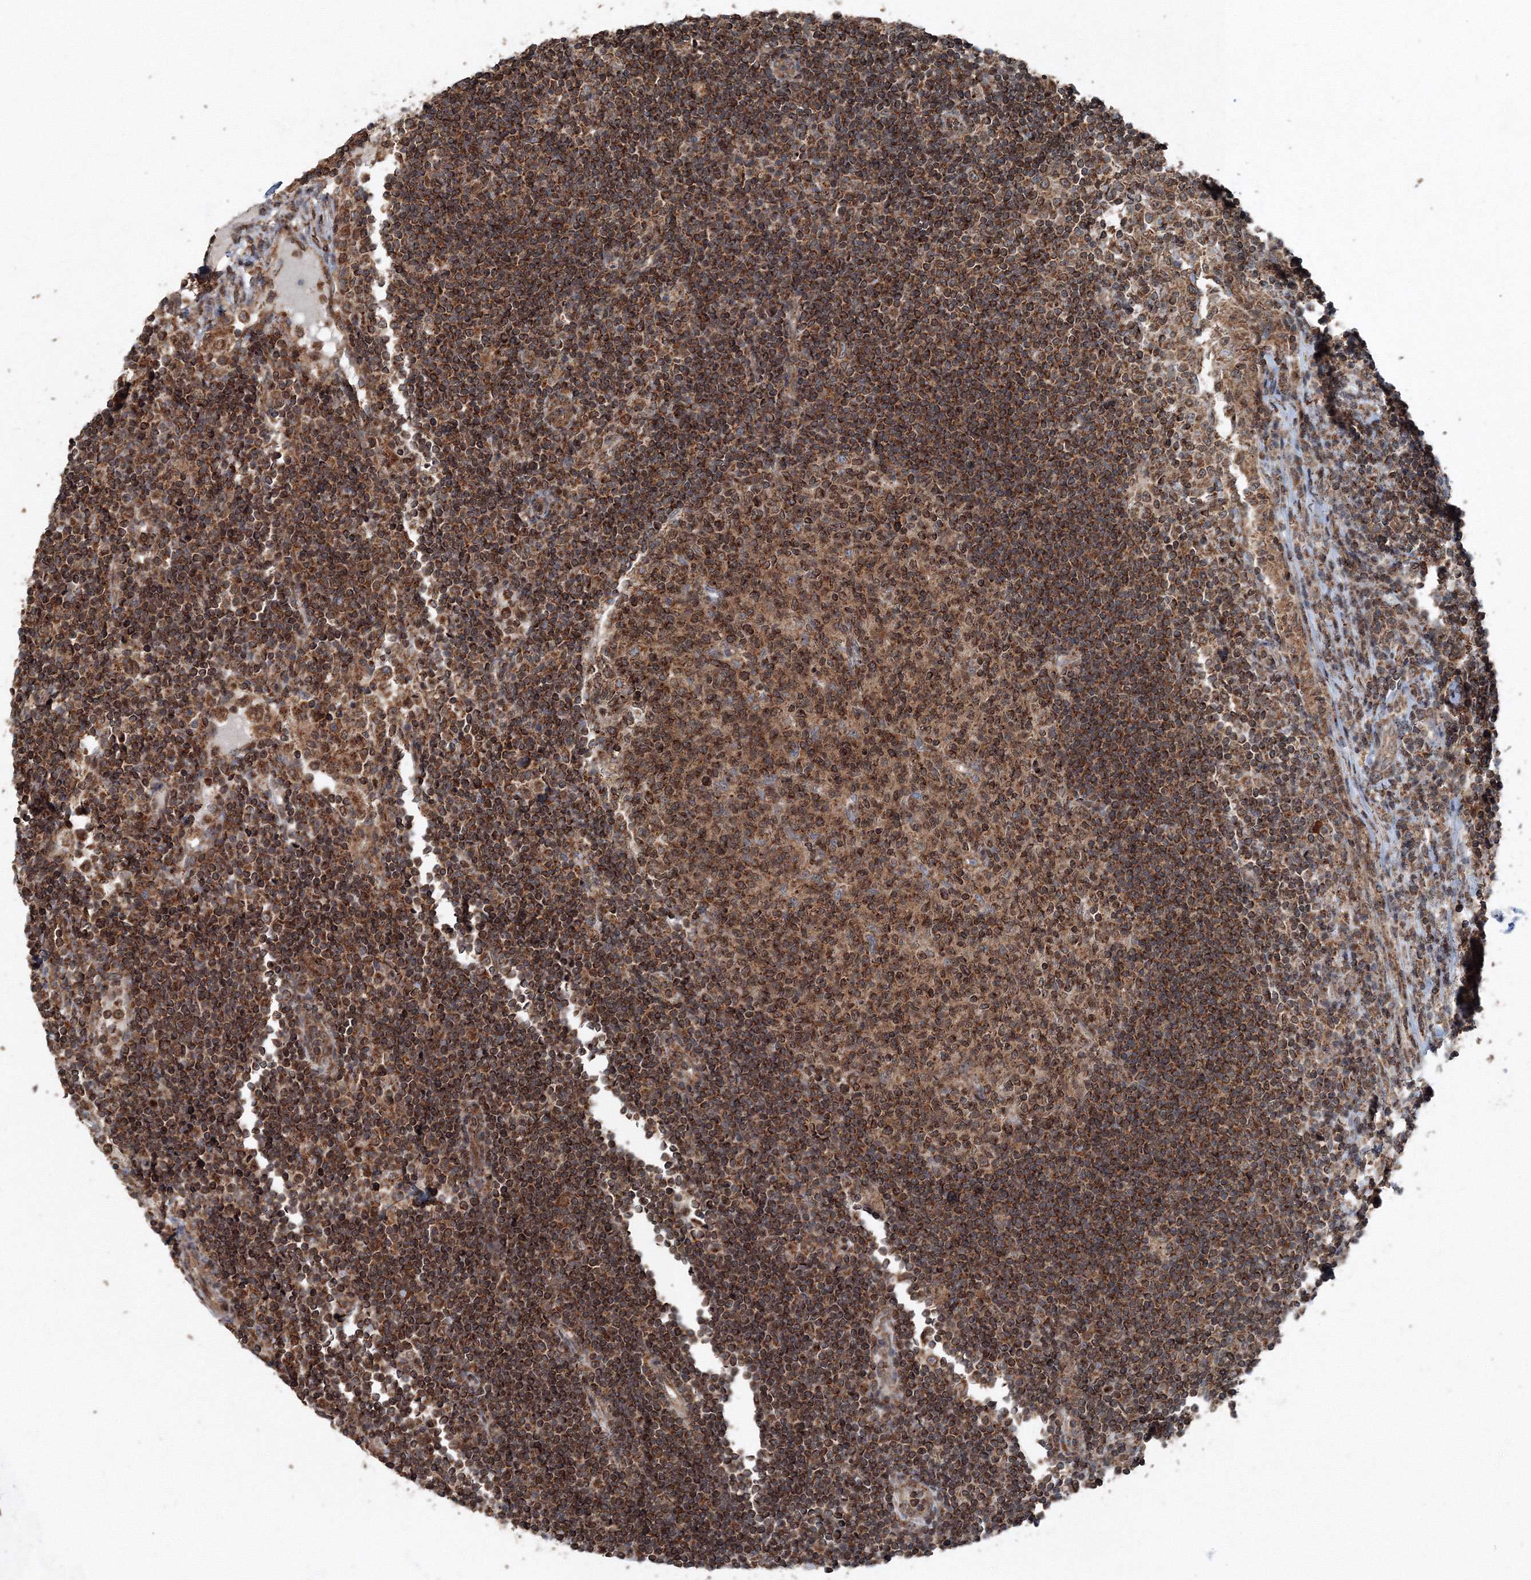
{"staining": {"intensity": "strong", "quantity": ">75%", "location": "cytoplasmic/membranous"}, "tissue": "lymph node", "cell_type": "Germinal center cells", "image_type": "normal", "snomed": [{"axis": "morphology", "description": "Normal tissue, NOS"}, {"axis": "topography", "description": "Lymph node"}], "caption": "Normal lymph node exhibits strong cytoplasmic/membranous staining in about >75% of germinal center cells.", "gene": "AASDH", "patient": {"sex": "female", "age": 53}}